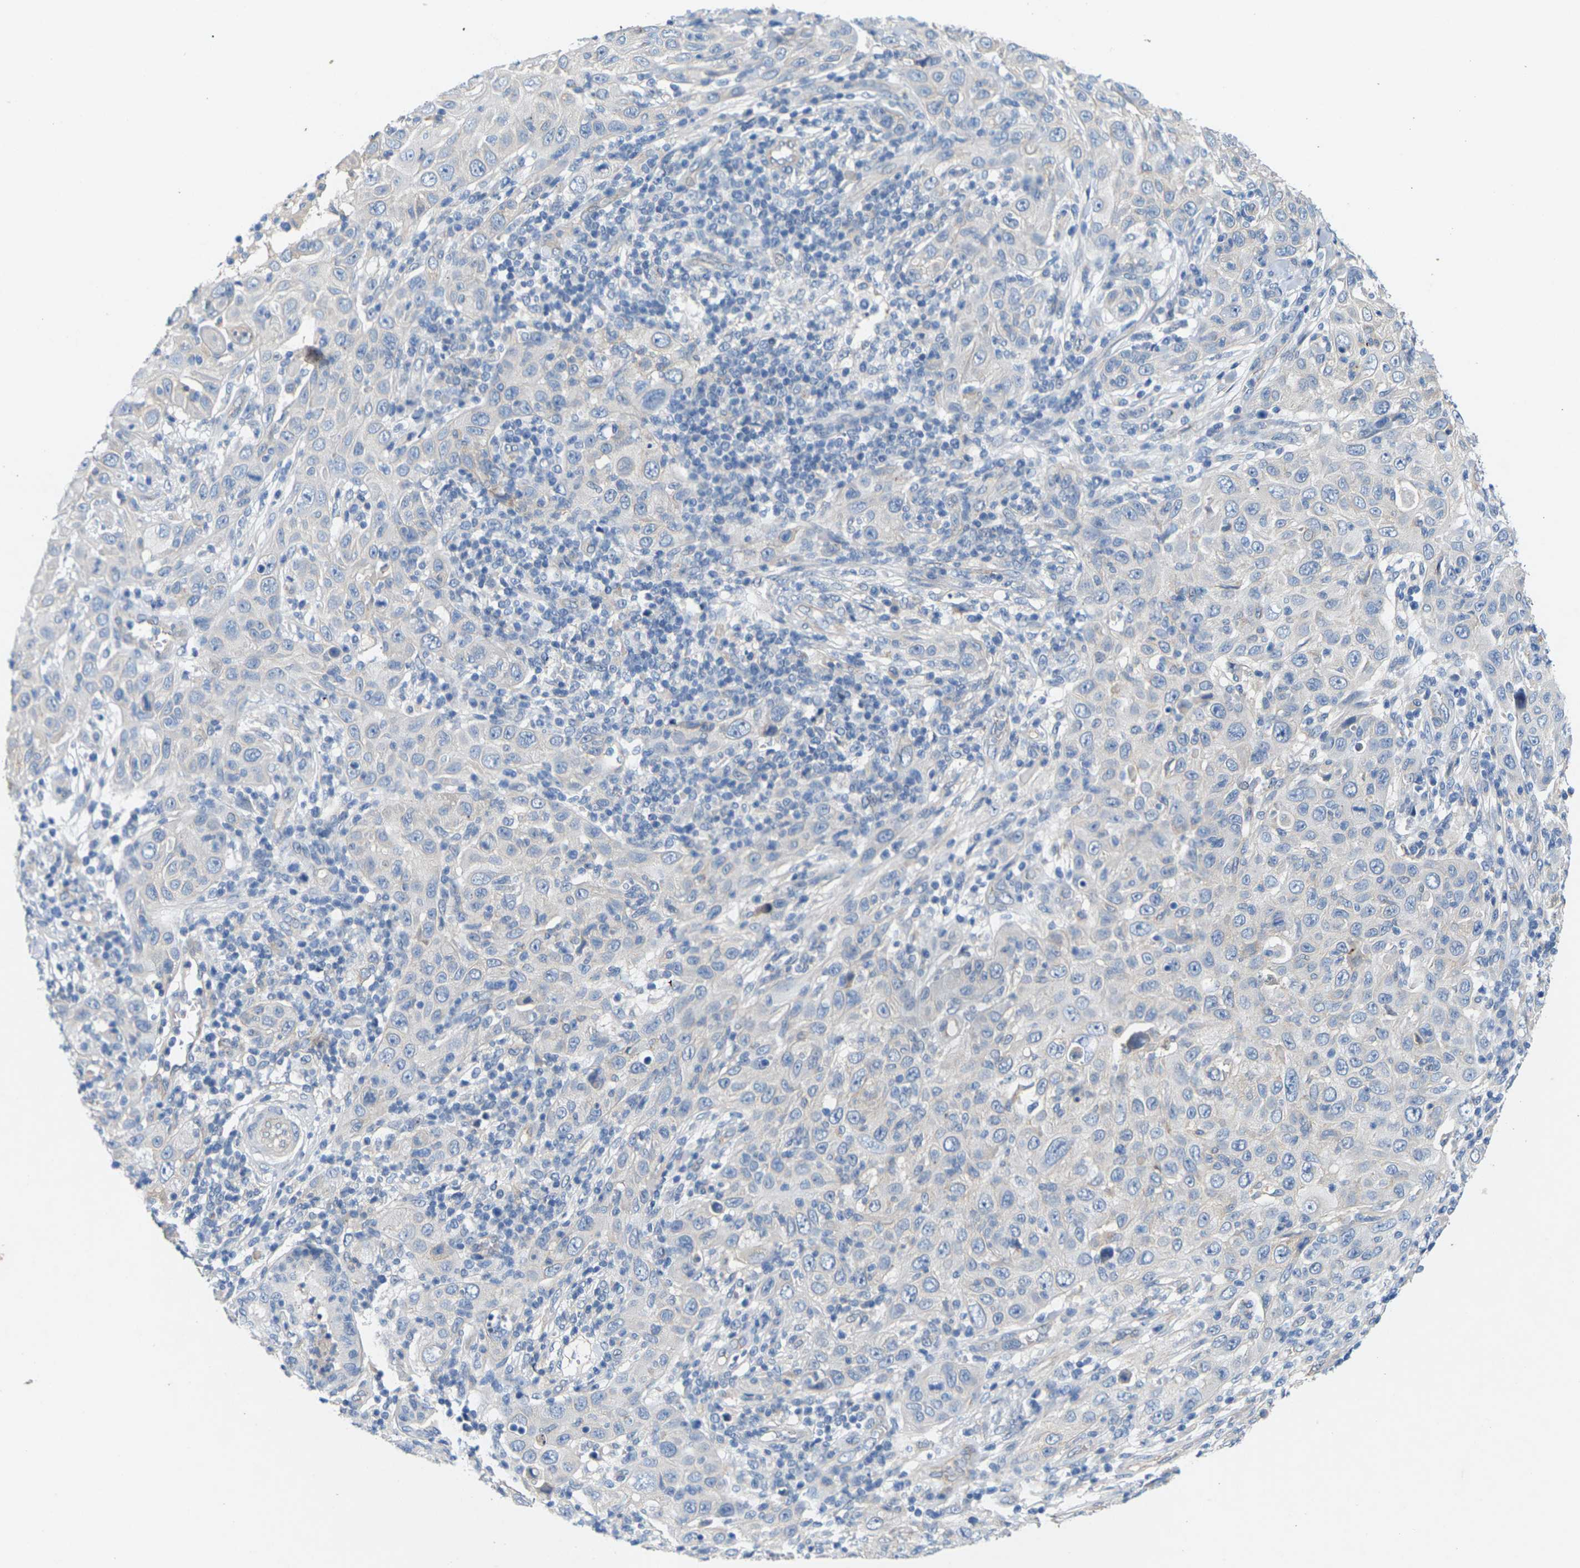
{"staining": {"intensity": "negative", "quantity": "none", "location": "none"}, "tissue": "skin cancer", "cell_type": "Tumor cells", "image_type": "cancer", "snomed": [{"axis": "morphology", "description": "Squamous cell carcinoma, NOS"}, {"axis": "topography", "description": "Skin"}], "caption": "Micrograph shows no significant protein staining in tumor cells of skin cancer (squamous cell carcinoma).", "gene": "ITGA5", "patient": {"sex": "female", "age": 88}}